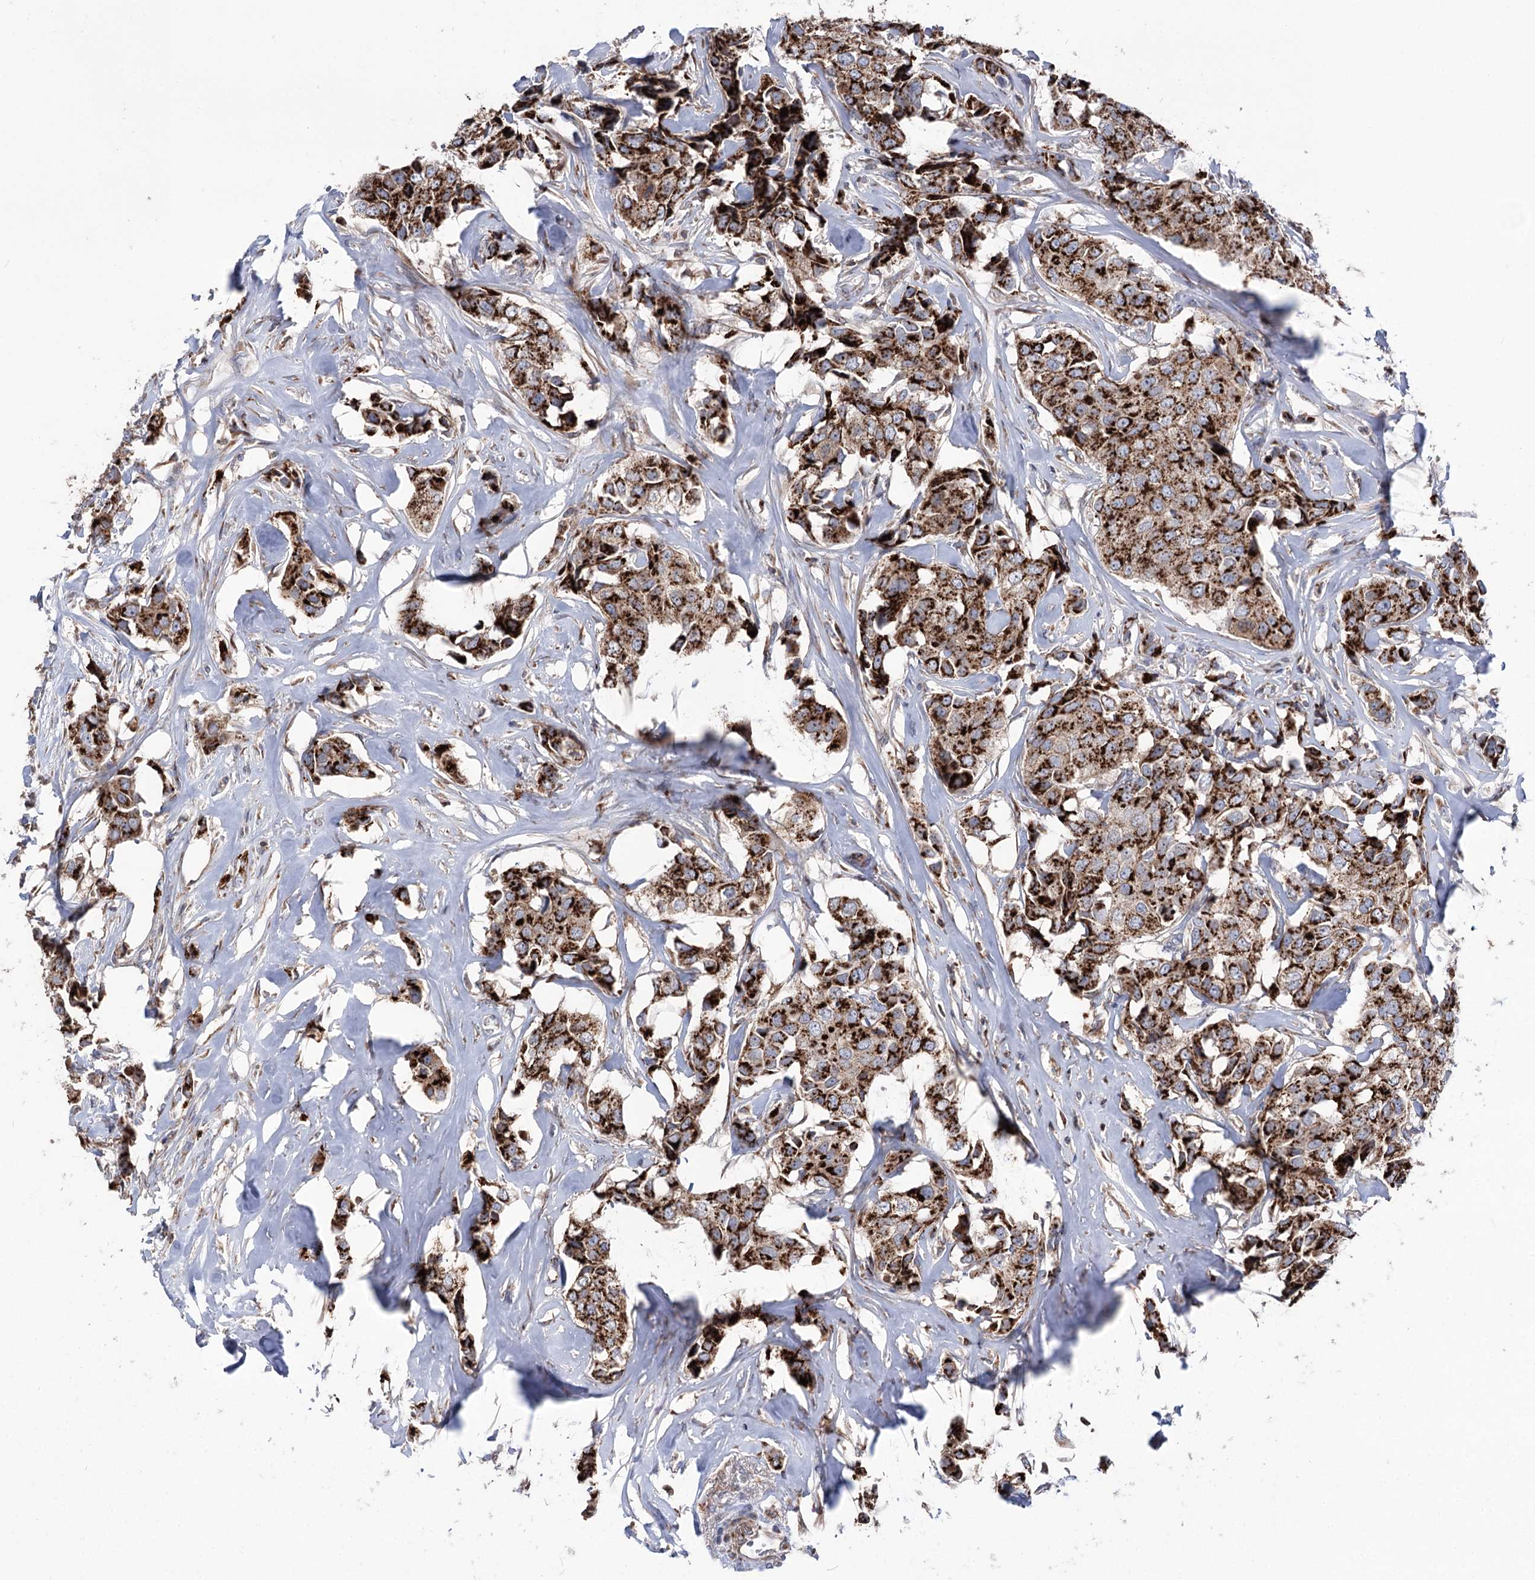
{"staining": {"intensity": "strong", "quantity": ">75%", "location": "cytoplasmic/membranous"}, "tissue": "breast cancer", "cell_type": "Tumor cells", "image_type": "cancer", "snomed": [{"axis": "morphology", "description": "Duct carcinoma"}, {"axis": "topography", "description": "Breast"}], "caption": "Protein expression by immunohistochemistry (IHC) exhibits strong cytoplasmic/membranous positivity in about >75% of tumor cells in breast cancer (infiltrating ductal carcinoma). (DAB (3,3'-diaminobenzidine) IHC, brown staining for protein, blue staining for nuclei).", "gene": "ARHGAP20", "patient": {"sex": "female", "age": 80}}